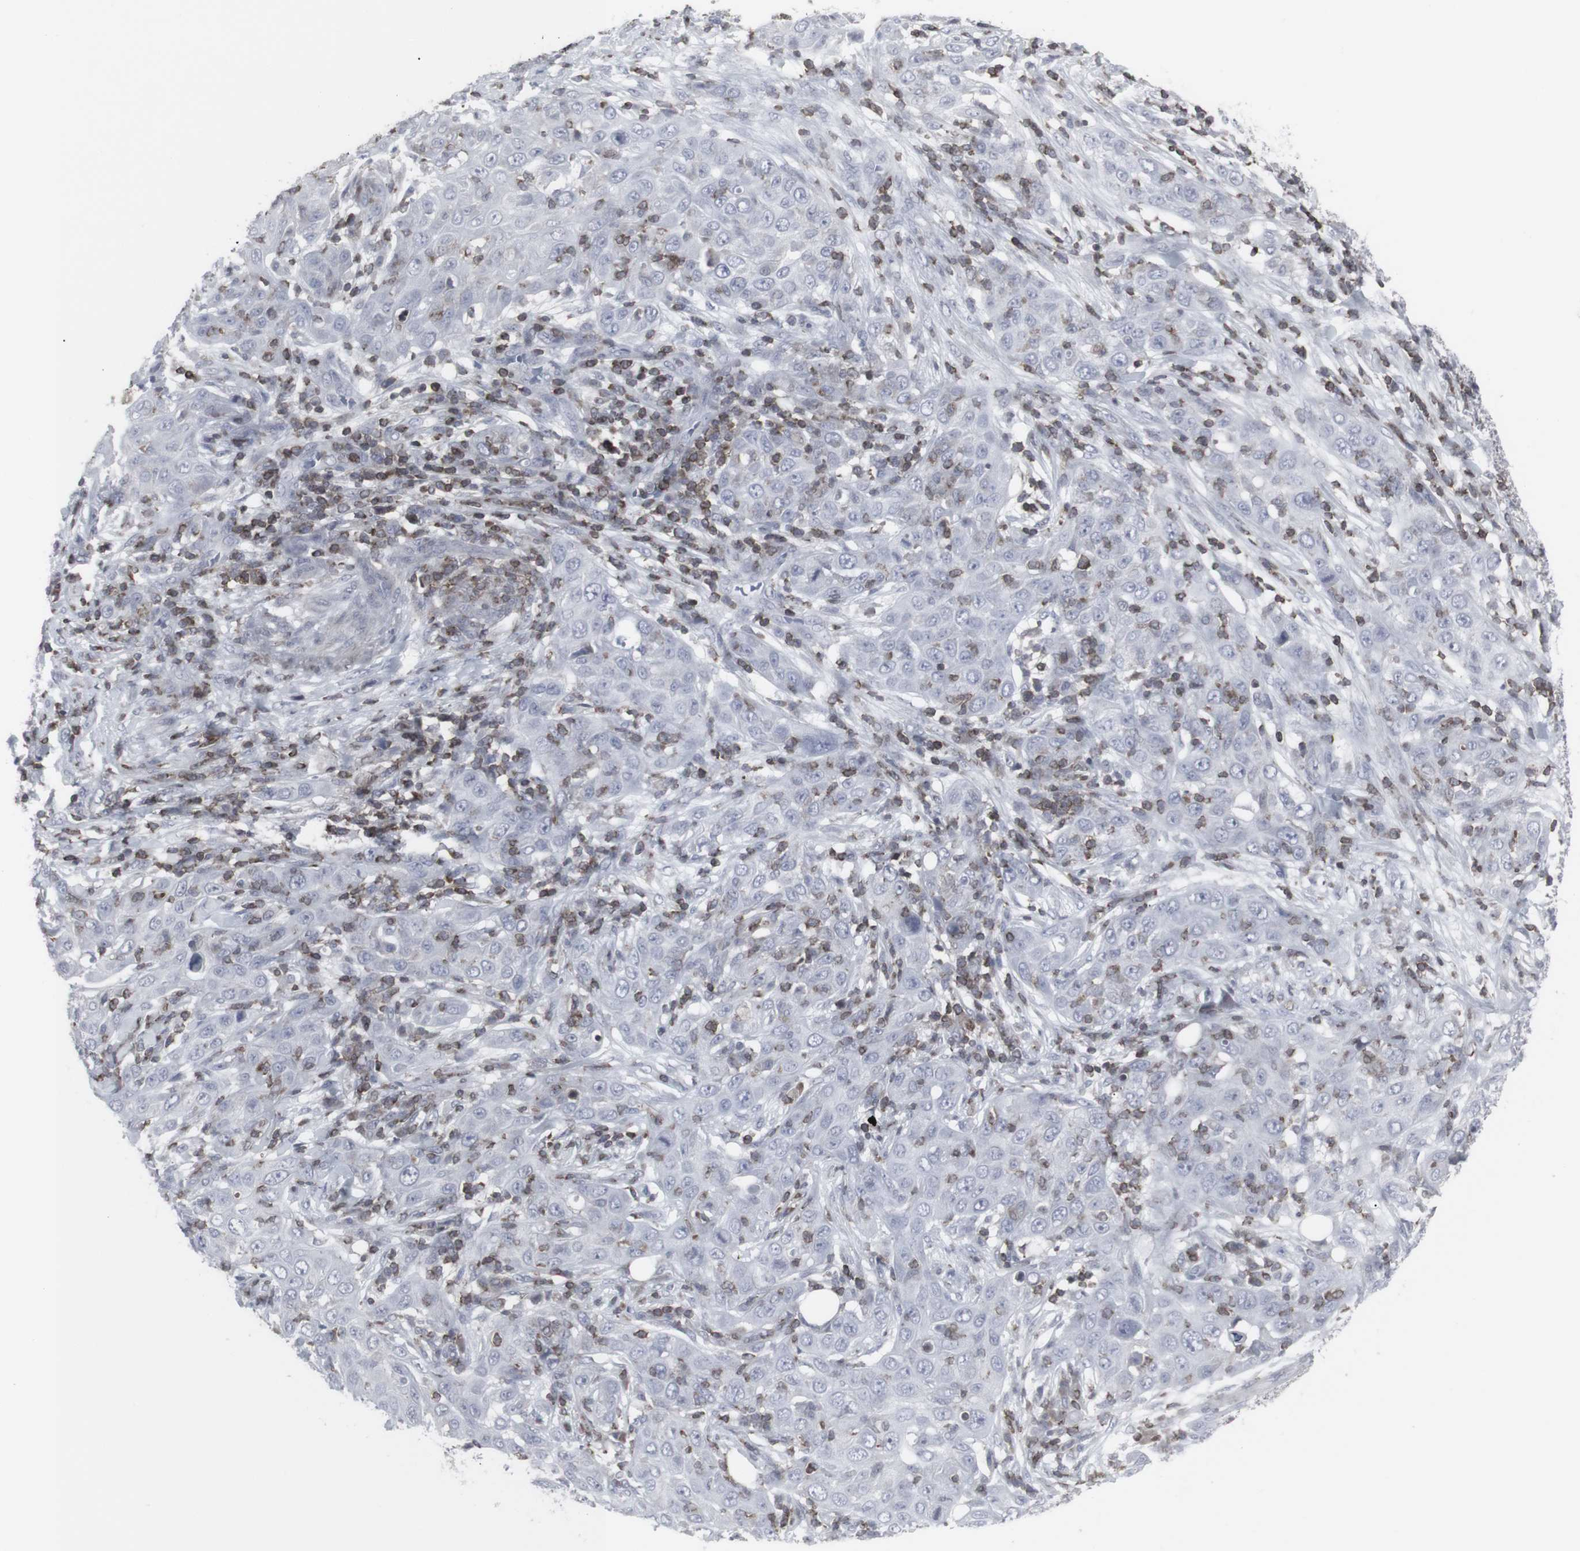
{"staining": {"intensity": "negative", "quantity": "none", "location": "none"}, "tissue": "skin cancer", "cell_type": "Tumor cells", "image_type": "cancer", "snomed": [{"axis": "morphology", "description": "Squamous cell carcinoma, NOS"}, {"axis": "topography", "description": "Skin"}], "caption": "This micrograph is of skin cancer stained with IHC to label a protein in brown with the nuclei are counter-stained blue. There is no staining in tumor cells.", "gene": "APOBEC2", "patient": {"sex": "female", "age": 88}}